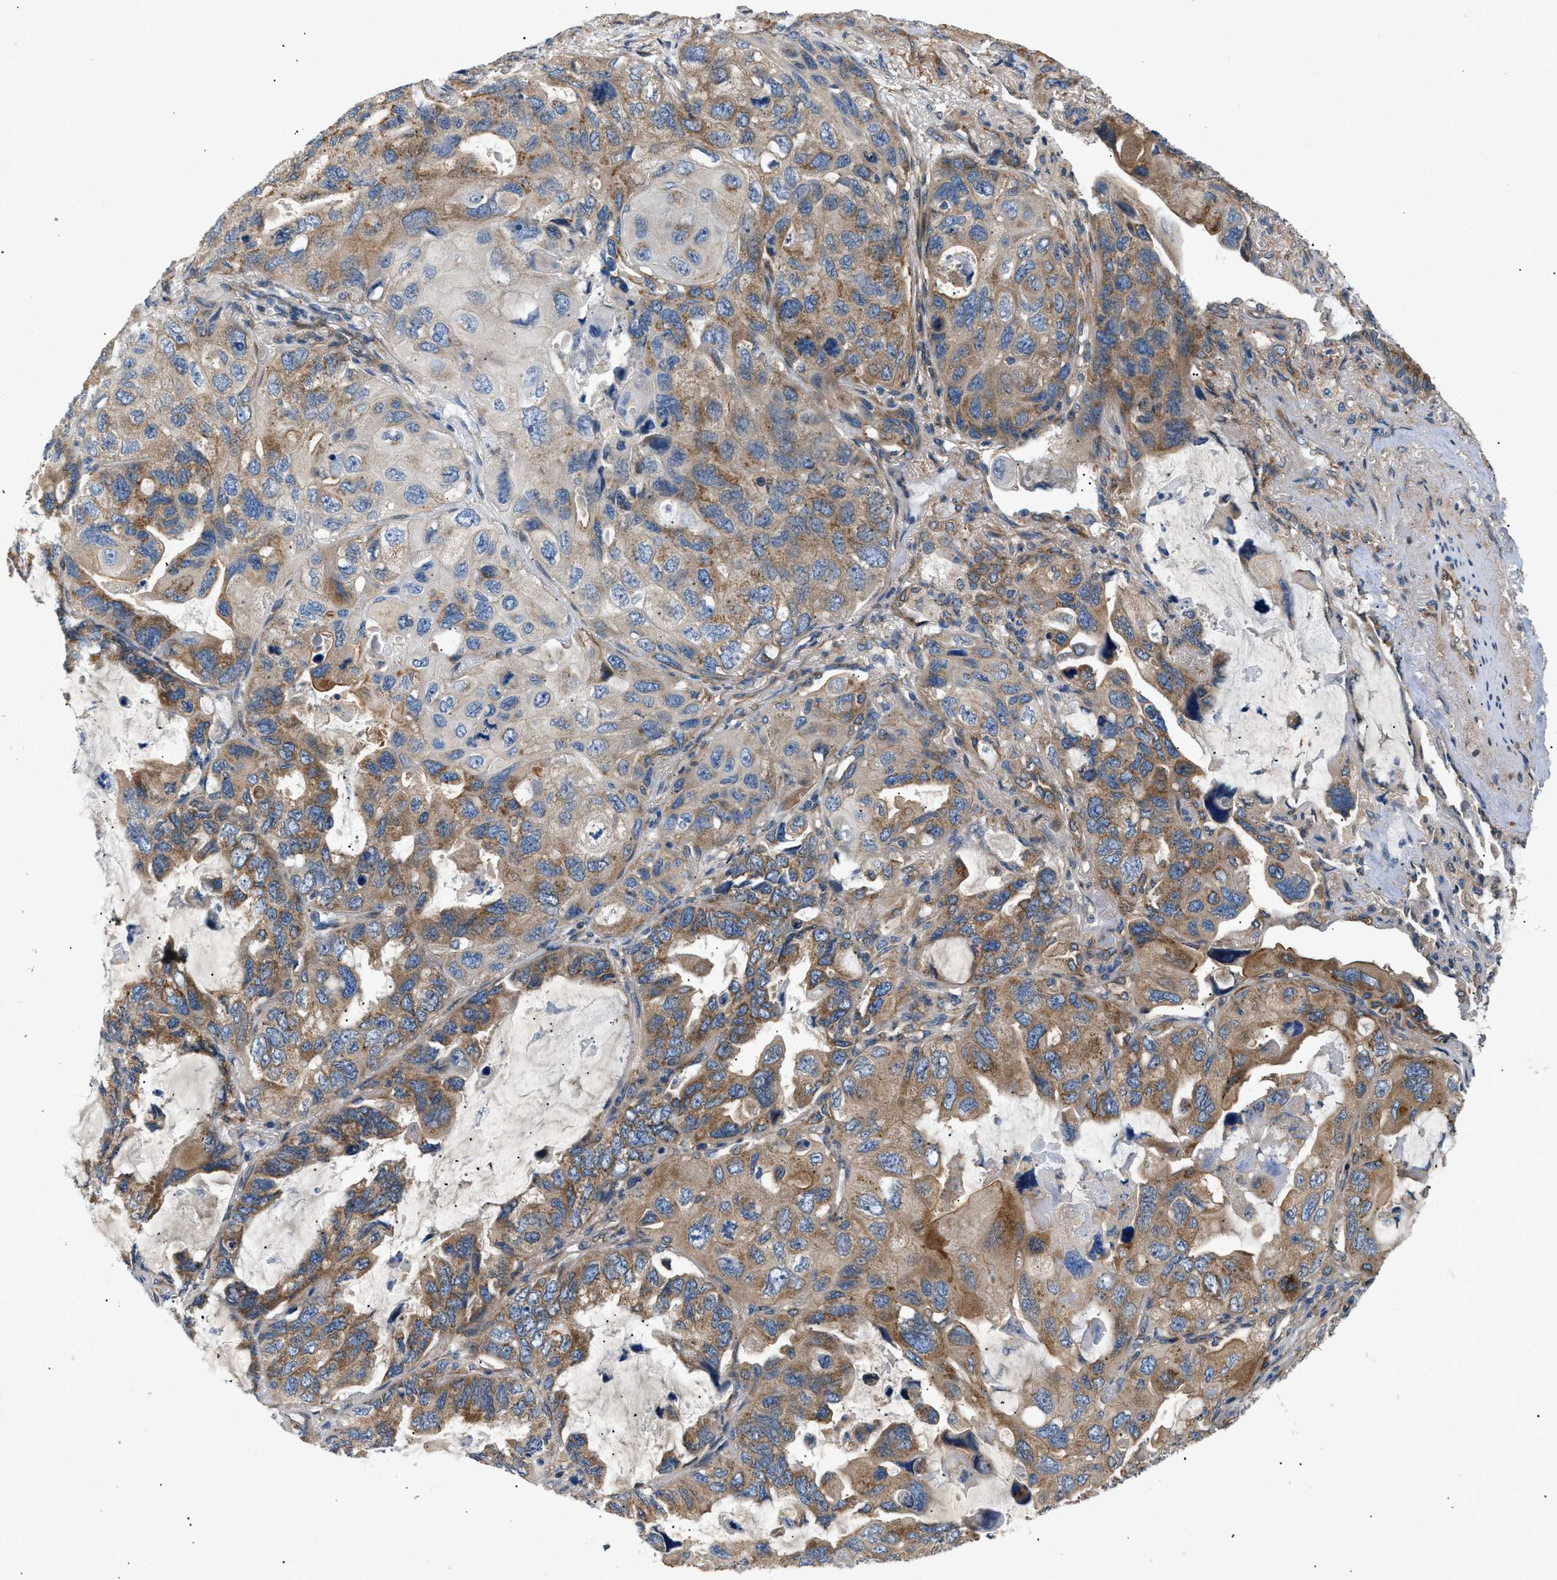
{"staining": {"intensity": "moderate", "quantity": ">75%", "location": "cytoplasmic/membranous"}, "tissue": "lung cancer", "cell_type": "Tumor cells", "image_type": "cancer", "snomed": [{"axis": "morphology", "description": "Squamous cell carcinoma, NOS"}, {"axis": "topography", "description": "Lung"}], "caption": "DAB (3,3'-diaminobenzidine) immunohistochemical staining of squamous cell carcinoma (lung) reveals moderate cytoplasmic/membranous protein expression in about >75% of tumor cells.", "gene": "LYSMD3", "patient": {"sex": "female", "age": 73}}